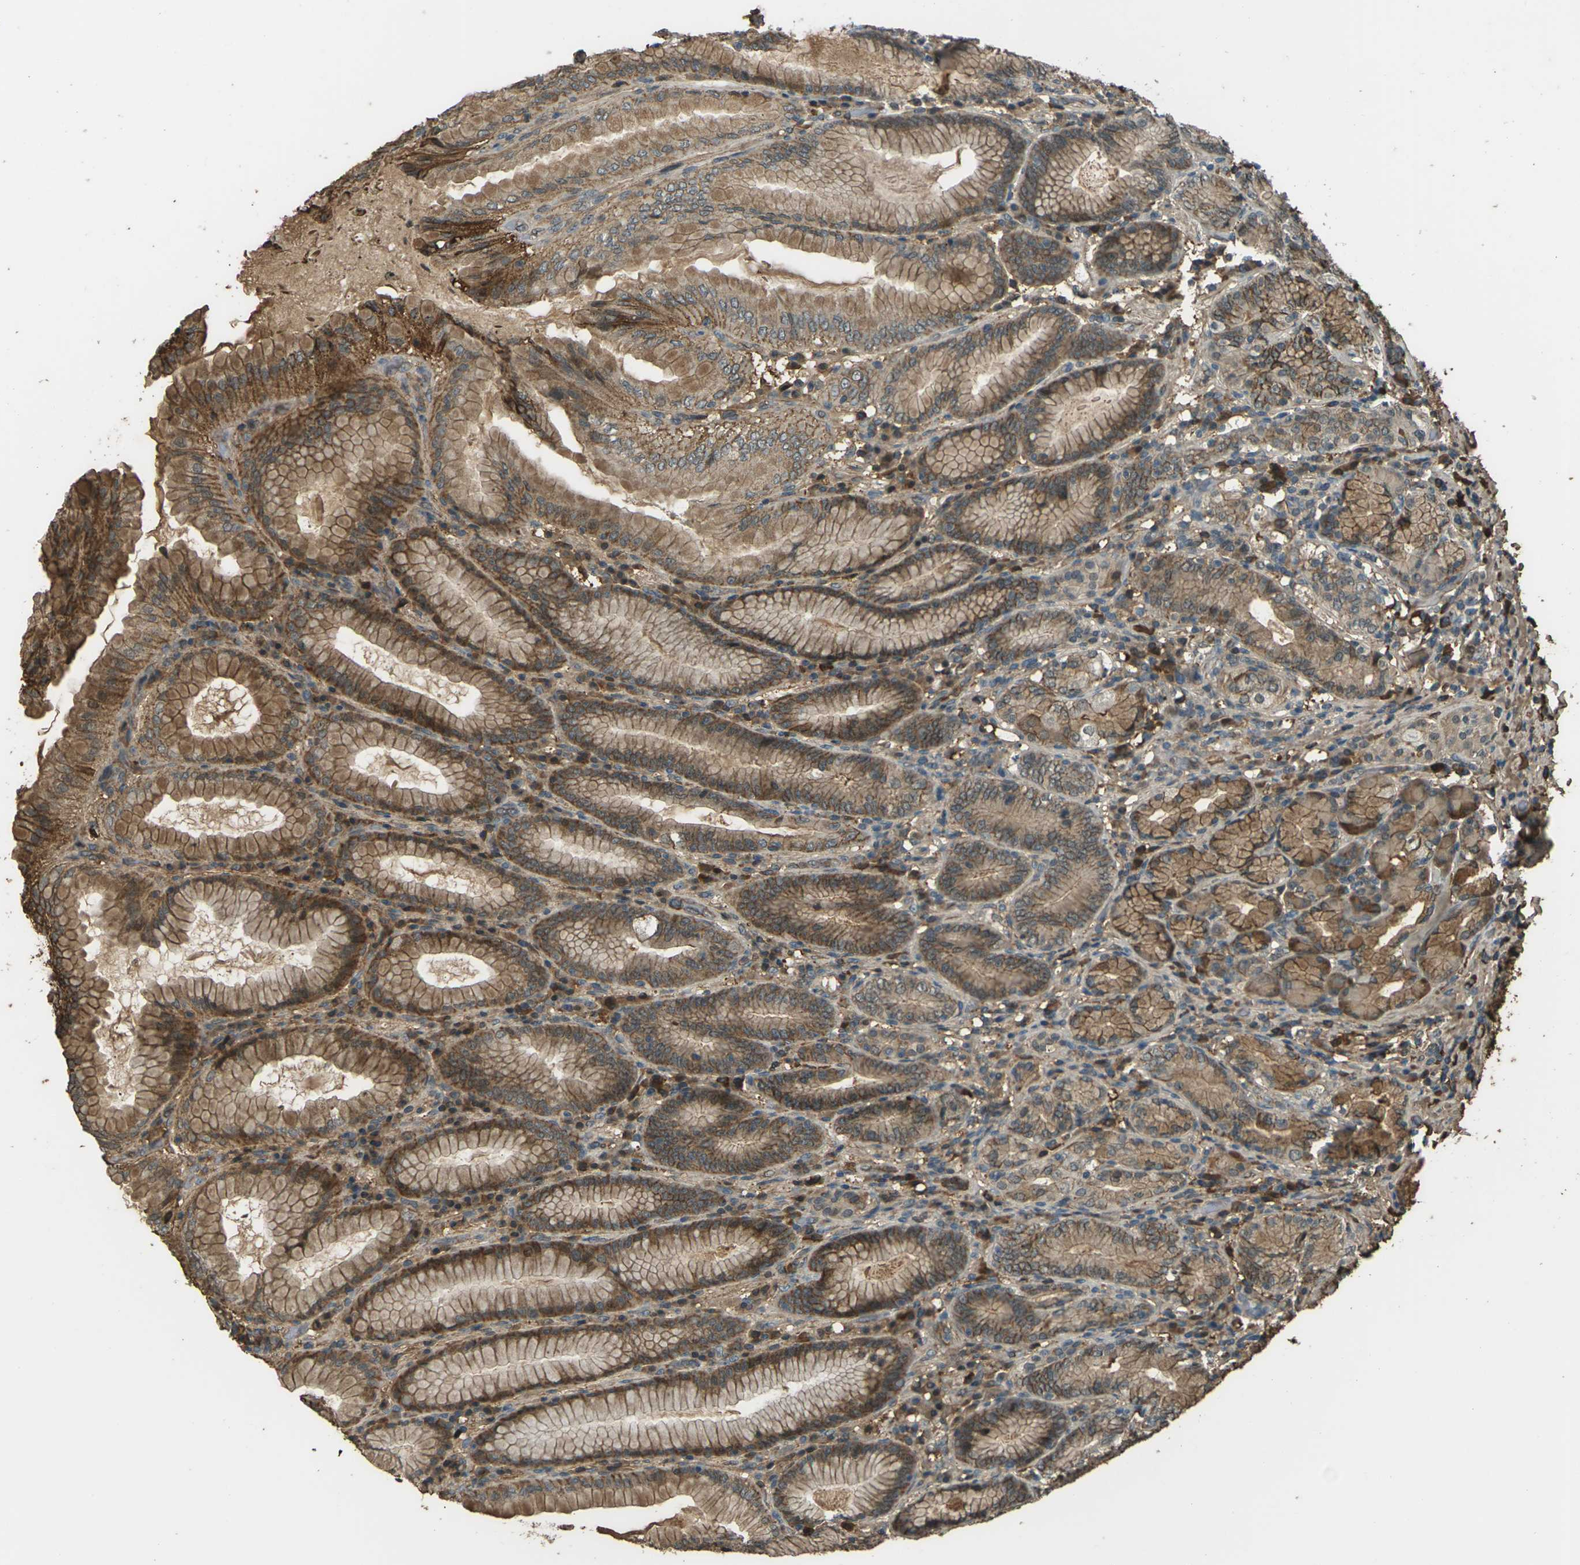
{"staining": {"intensity": "moderate", "quantity": ">75%", "location": "cytoplasmic/membranous"}, "tissue": "stomach", "cell_type": "Glandular cells", "image_type": "normal", "snomed": [{"axis": "morphology", "description": "Normal tissue, NOS"}, {"axis": "topography", "description": "Stomach, lower"}], "caption": "Protein staining of normal stomach exhibits moderate cytoplasmic/membranous positivity in approximately >75% of glandular cells.", "gene": "CYP1B1", "patient": {"sex": "female", "age": 76}}